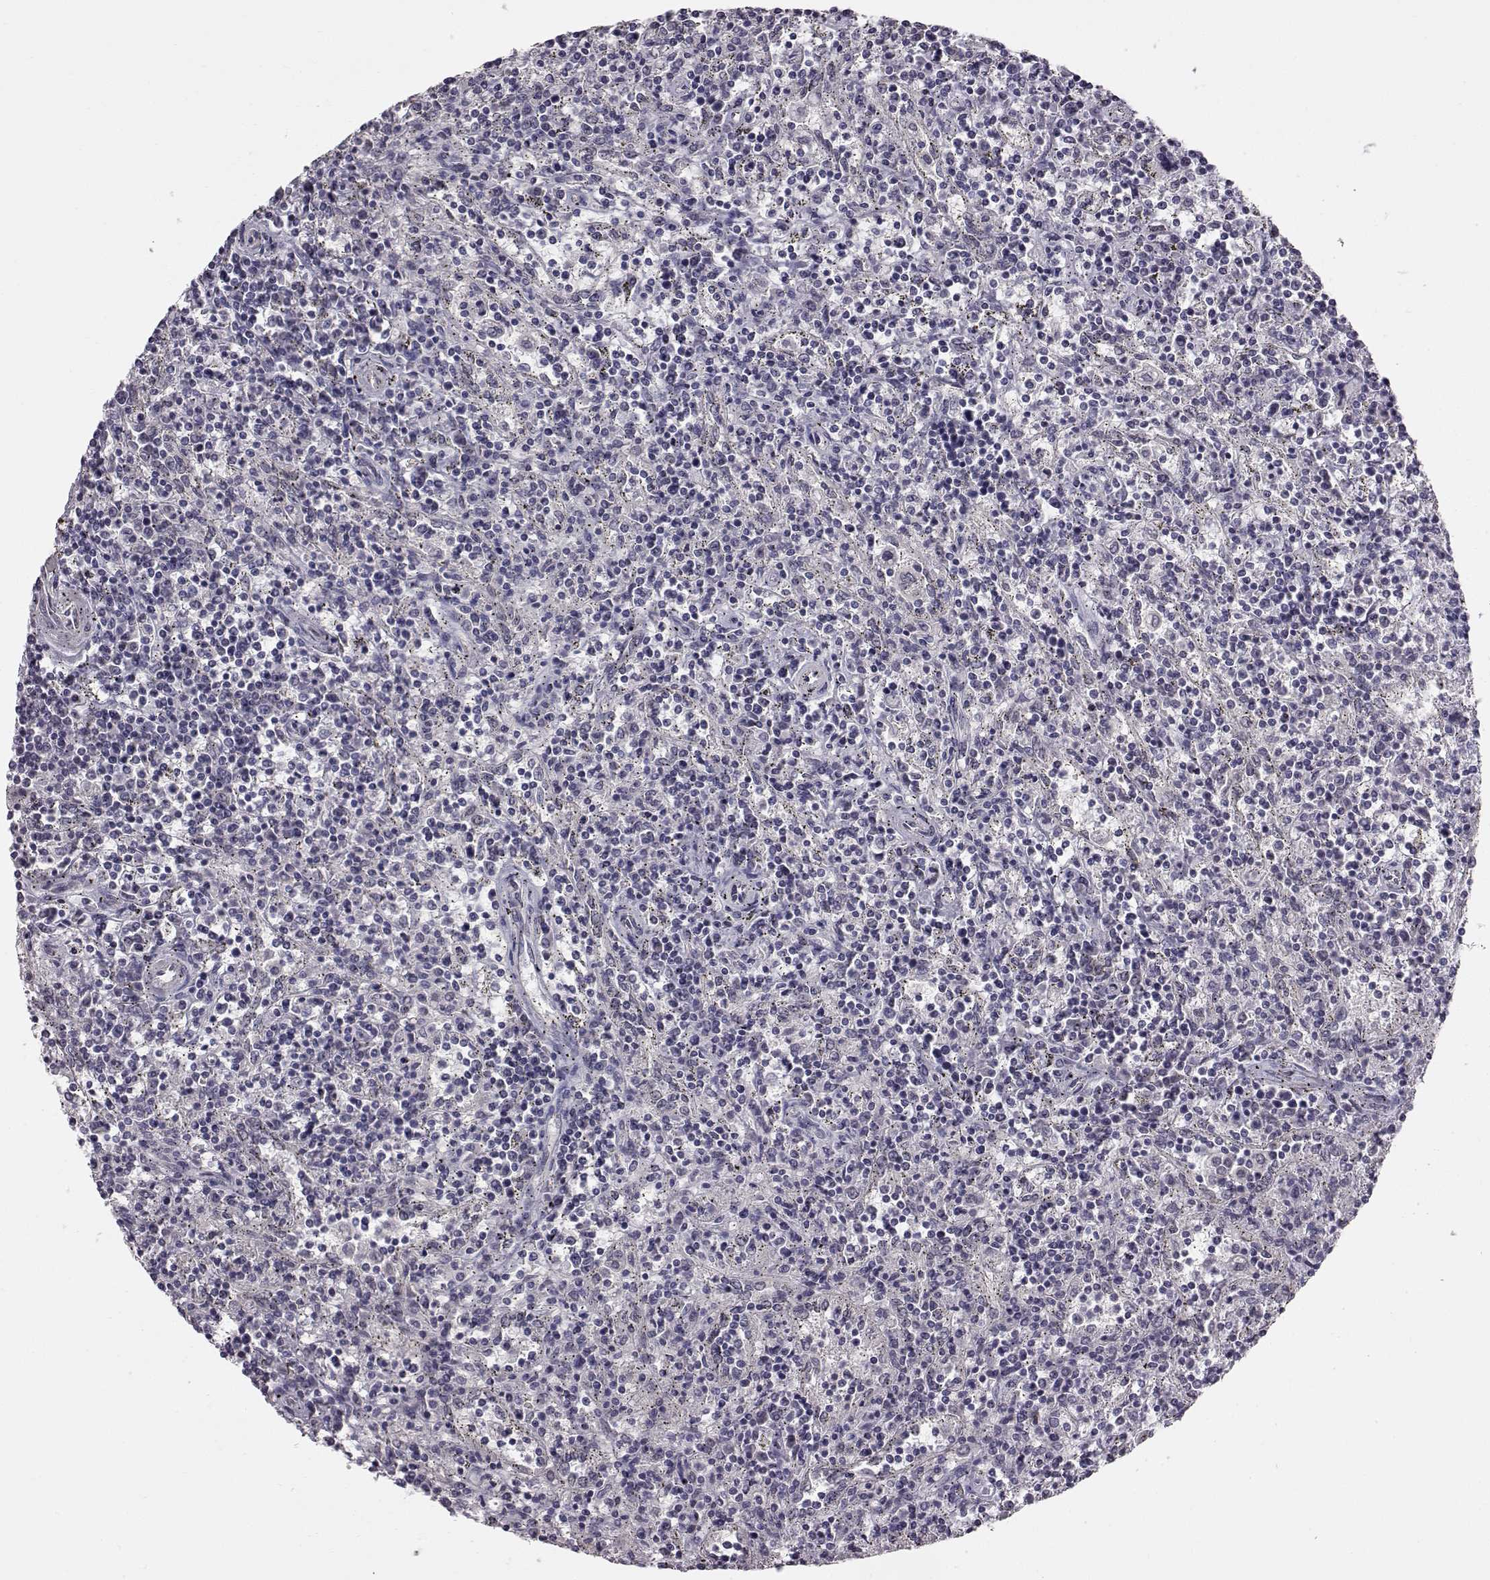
{"staining": {"intensity": "negative", "quantity": "none", "location": "none"}, "tissue": "lymphoma", "cell_type": "Tumor cells", "image_type": "cancer", "snomed": [{"axis": "morphology", "description": "Malignant lymphoma, non-Hodgkin's type, Low grade"}, {"axis": "topography", "description": "Spleen"}], "caption": "Tumor cells show no significant expression in malignant lymphoma, non-Hodgkin's type (low-grade).", "gene": "C10orf62", "patient": {"sex": "male", "age": 62}}